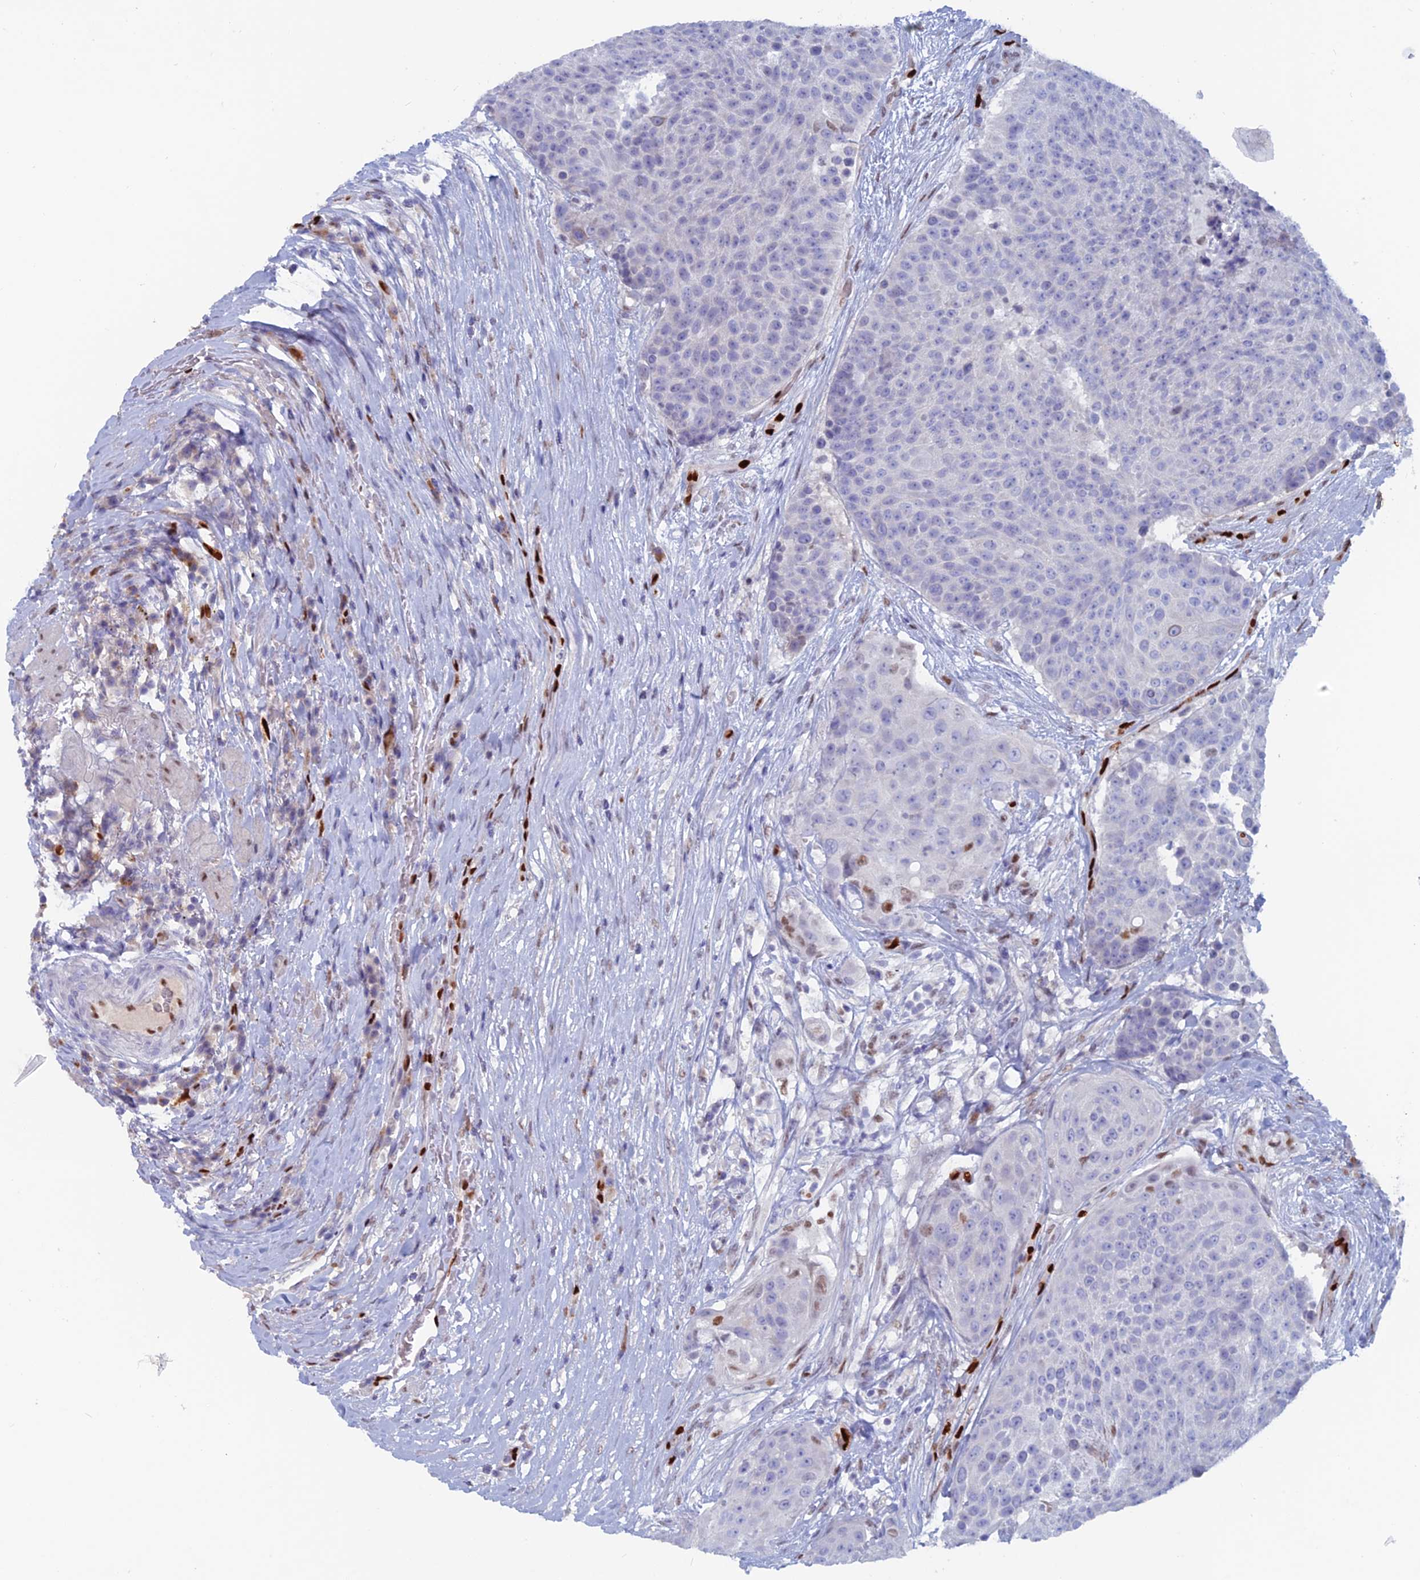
{"staining": {"intensity": "moderate", "quantity": "<25%", "location": "nuclear"}, "tissue": "urothelial cancer", "cell_type": "Tumor cells", "image_type": "cancer", "snomed": [{"axis": "morphology", "description": "Urothelial carcinoma, High grade"}, {"axis": "topography", "description": "Urinary bladder"}], "caption": "A micrograph of urothelial cancer stained for a protein reveals moderate nuclear brown staining in tumor cells. (Stains: DAB (3,3'-diaminobenzidine) in brown, nuclei in blue, Microscopy: brightfield microscopy at high magnification).", "gene": "NOL4L", "patient": {"sex": "female", "age": 63}}